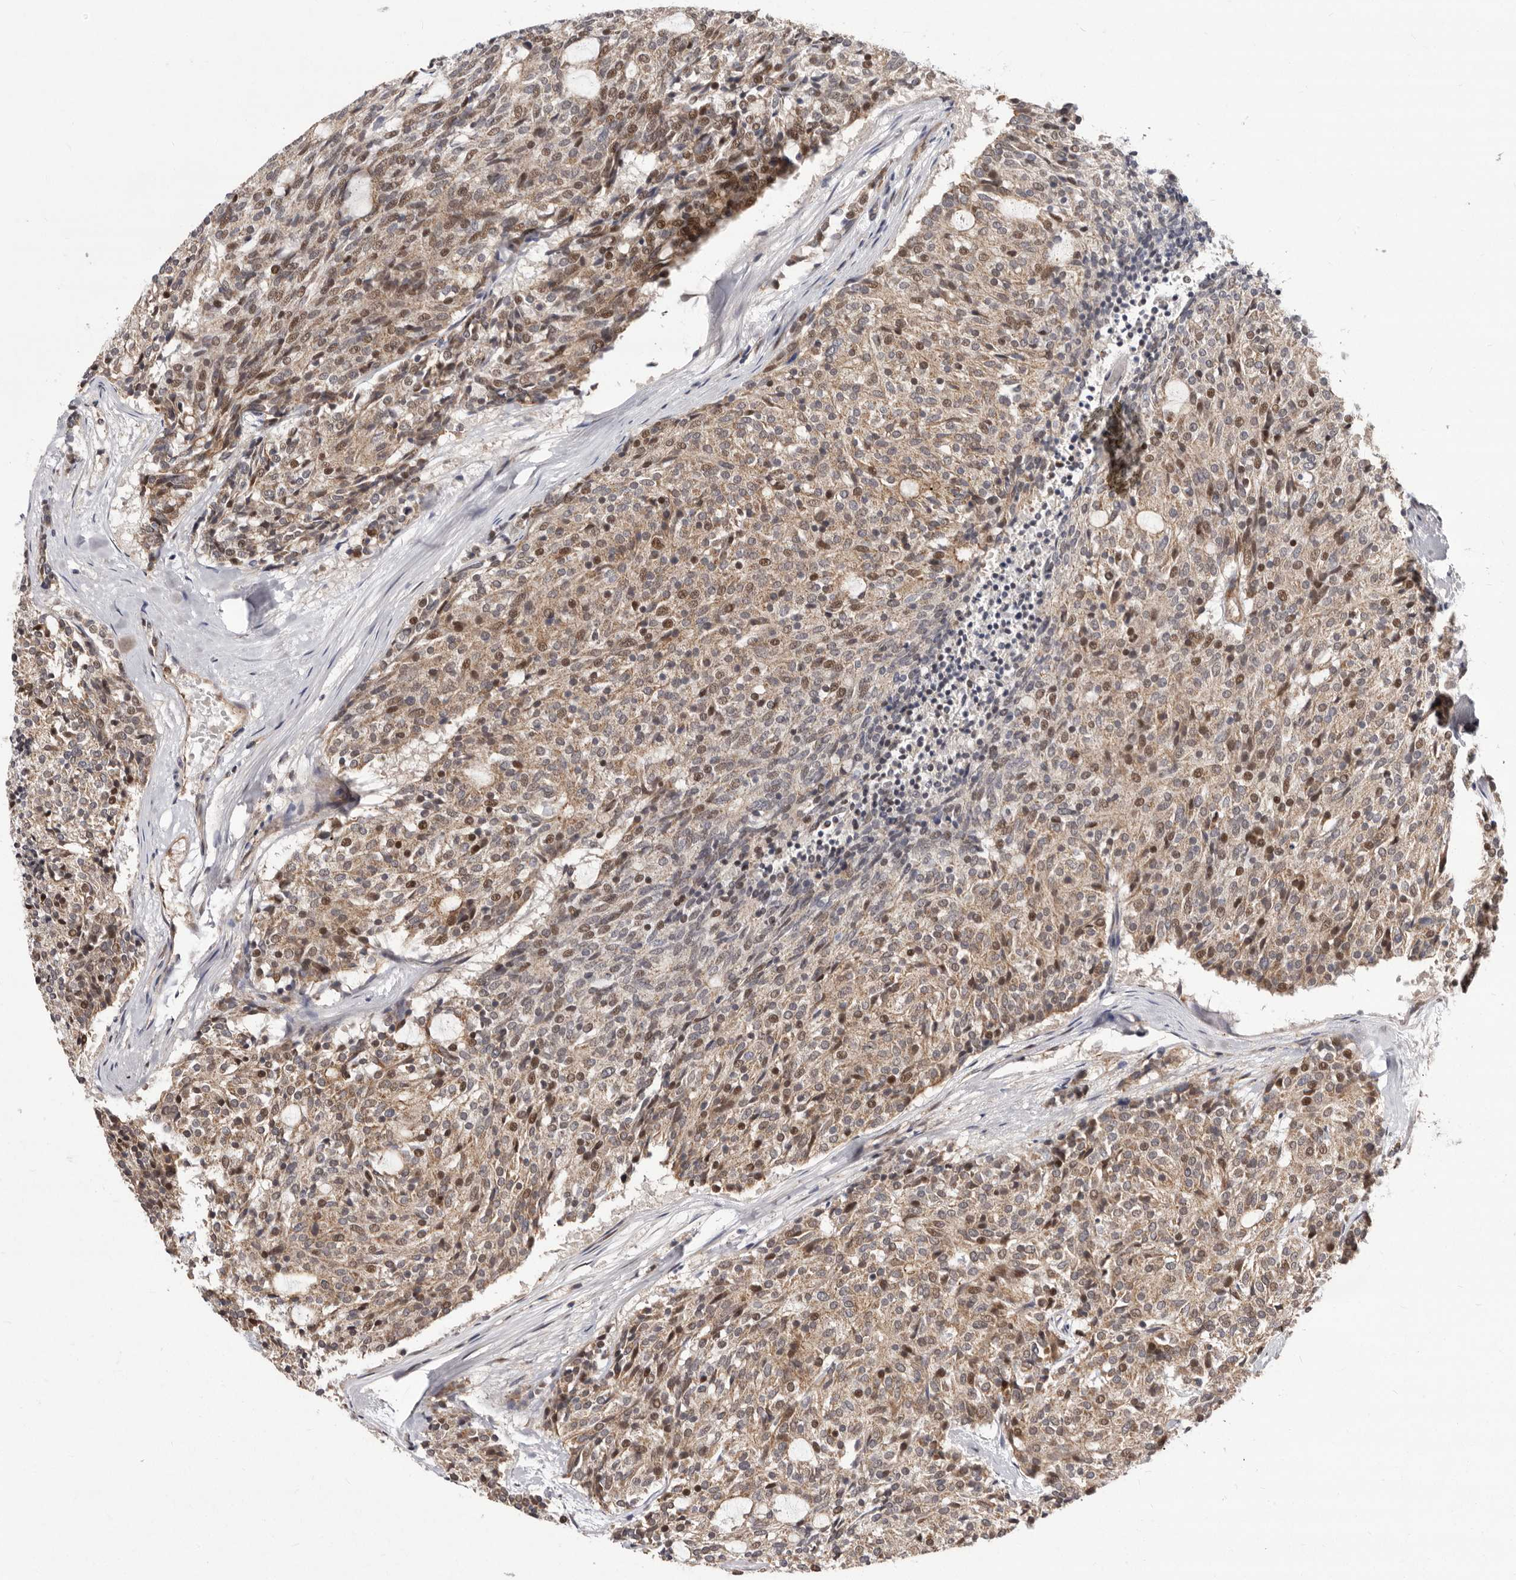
{"staining": {"intensity": "moderate", "quantity": ">75%", "location": "cytoplasmic/membranous,nuclear"}, "tissue": "carcinoid", "cell_type": "Tumor cells", "image_type": "cancer", "snomed": [{"axis": "morphology", "description": "Carcinoid, malignant, NOS"}, {"axis": "topography", "description": "Pancreas"}], "caption": "Human carcinoid (malignant) stained for a protein (brown) shows moderate cytoplasmic/membranous and nuclear positive staining in about >75% of tumor cells.", "gene": "GLRX3", "patient": {"sex": "female", "age": 54}}